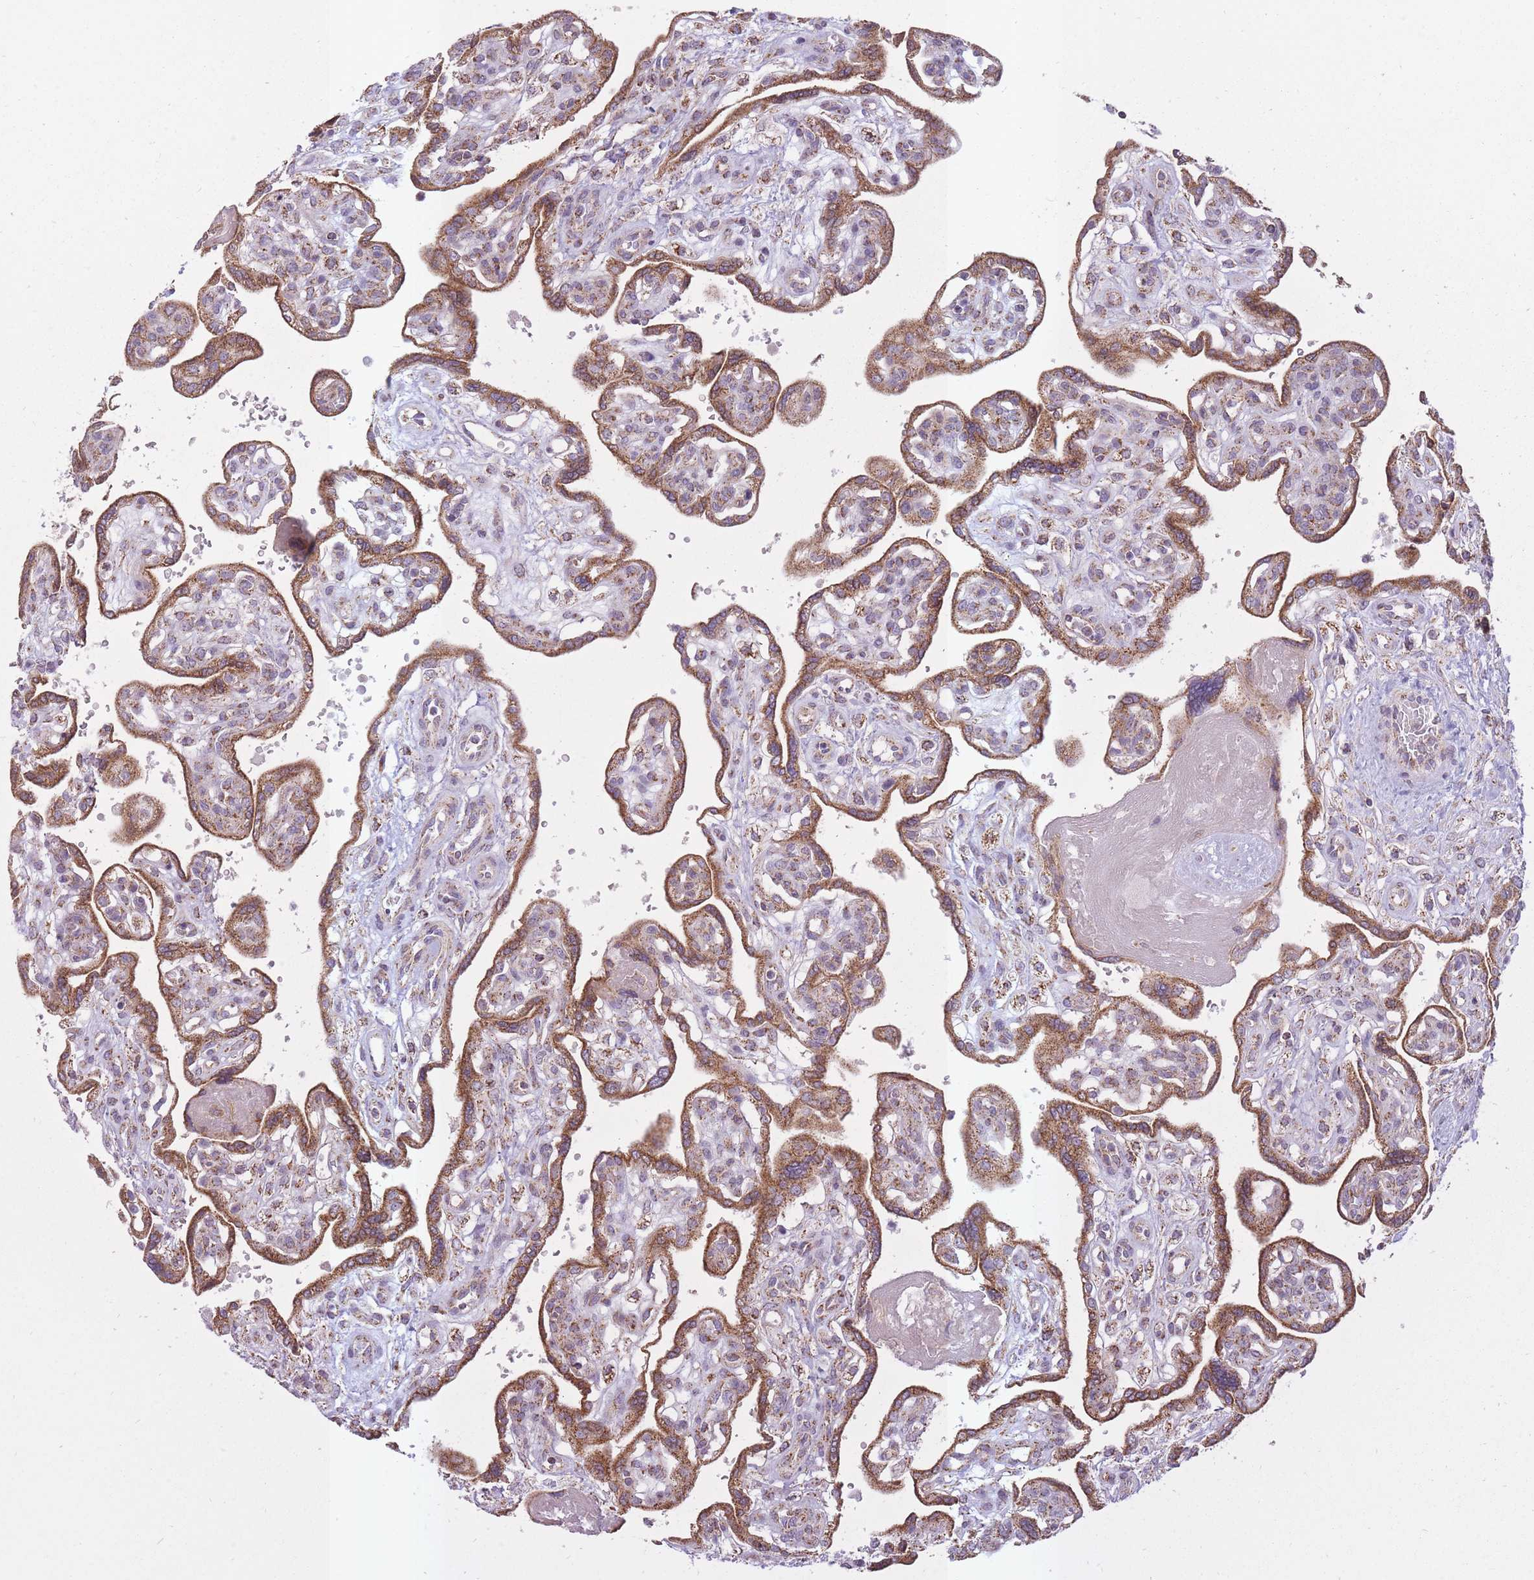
{"staining": {"intensity": "strong", "quantity": ">75%", "location": "cytoplasmic/membranous"}, "tissue": "placenta", "cell_type": "Decidual cells", "image_type": "normal", "snomed": [{"axis": "morphology", "description": "Normal tissue, NOS"}, {"axis": "topography", "description": "Placenta"}], "caption": "Immunohistochemistry (DAB) staining of unremarkable placenta displays strong cytoplasmic/membranous protein positivity in approximately >75% of decidual cells.", "gene": "LIN7C", "patient": {"sex": "female", "age": 39}}